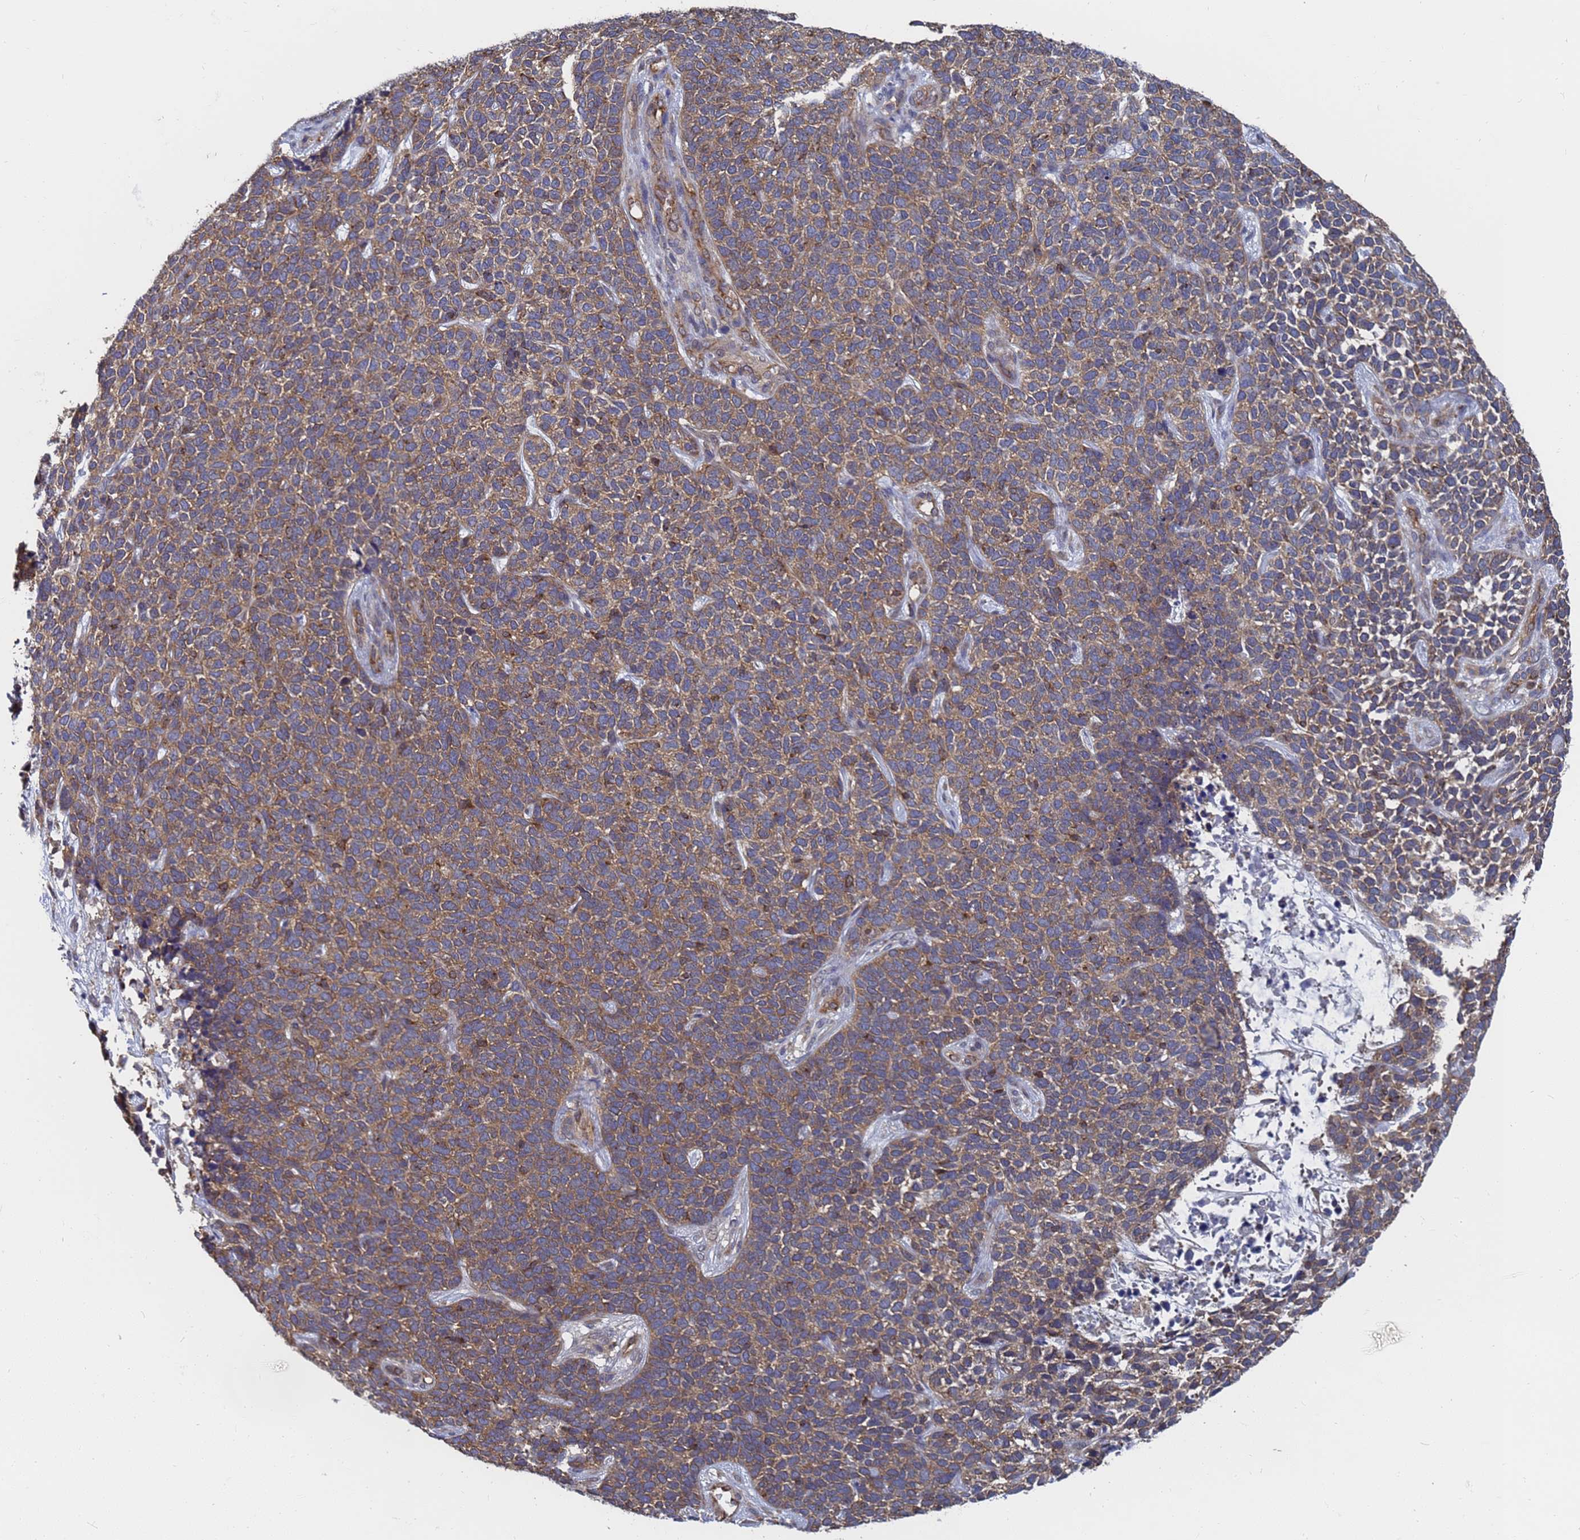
{"staining": {"intensity": "moderate", "quantity": ">75%", "location": "cytoplasmic/membranous"}, "tissue": "skin cancer", "cell_type": "Tumor cells", "image_type": "cancer", "snomed": [{"axis": "morphology", "description": "Basal cell carcinoma"}, {"axis": "topography", "description": "Skin"}], "caption": "Protein staining displays moderate cytoplasmic/membranous staining in approximately >75% of tumor cells in skin basal cell carcinoma.", "gene": "ALS2CL", "patient": {"sex": "female", "age": 84}}